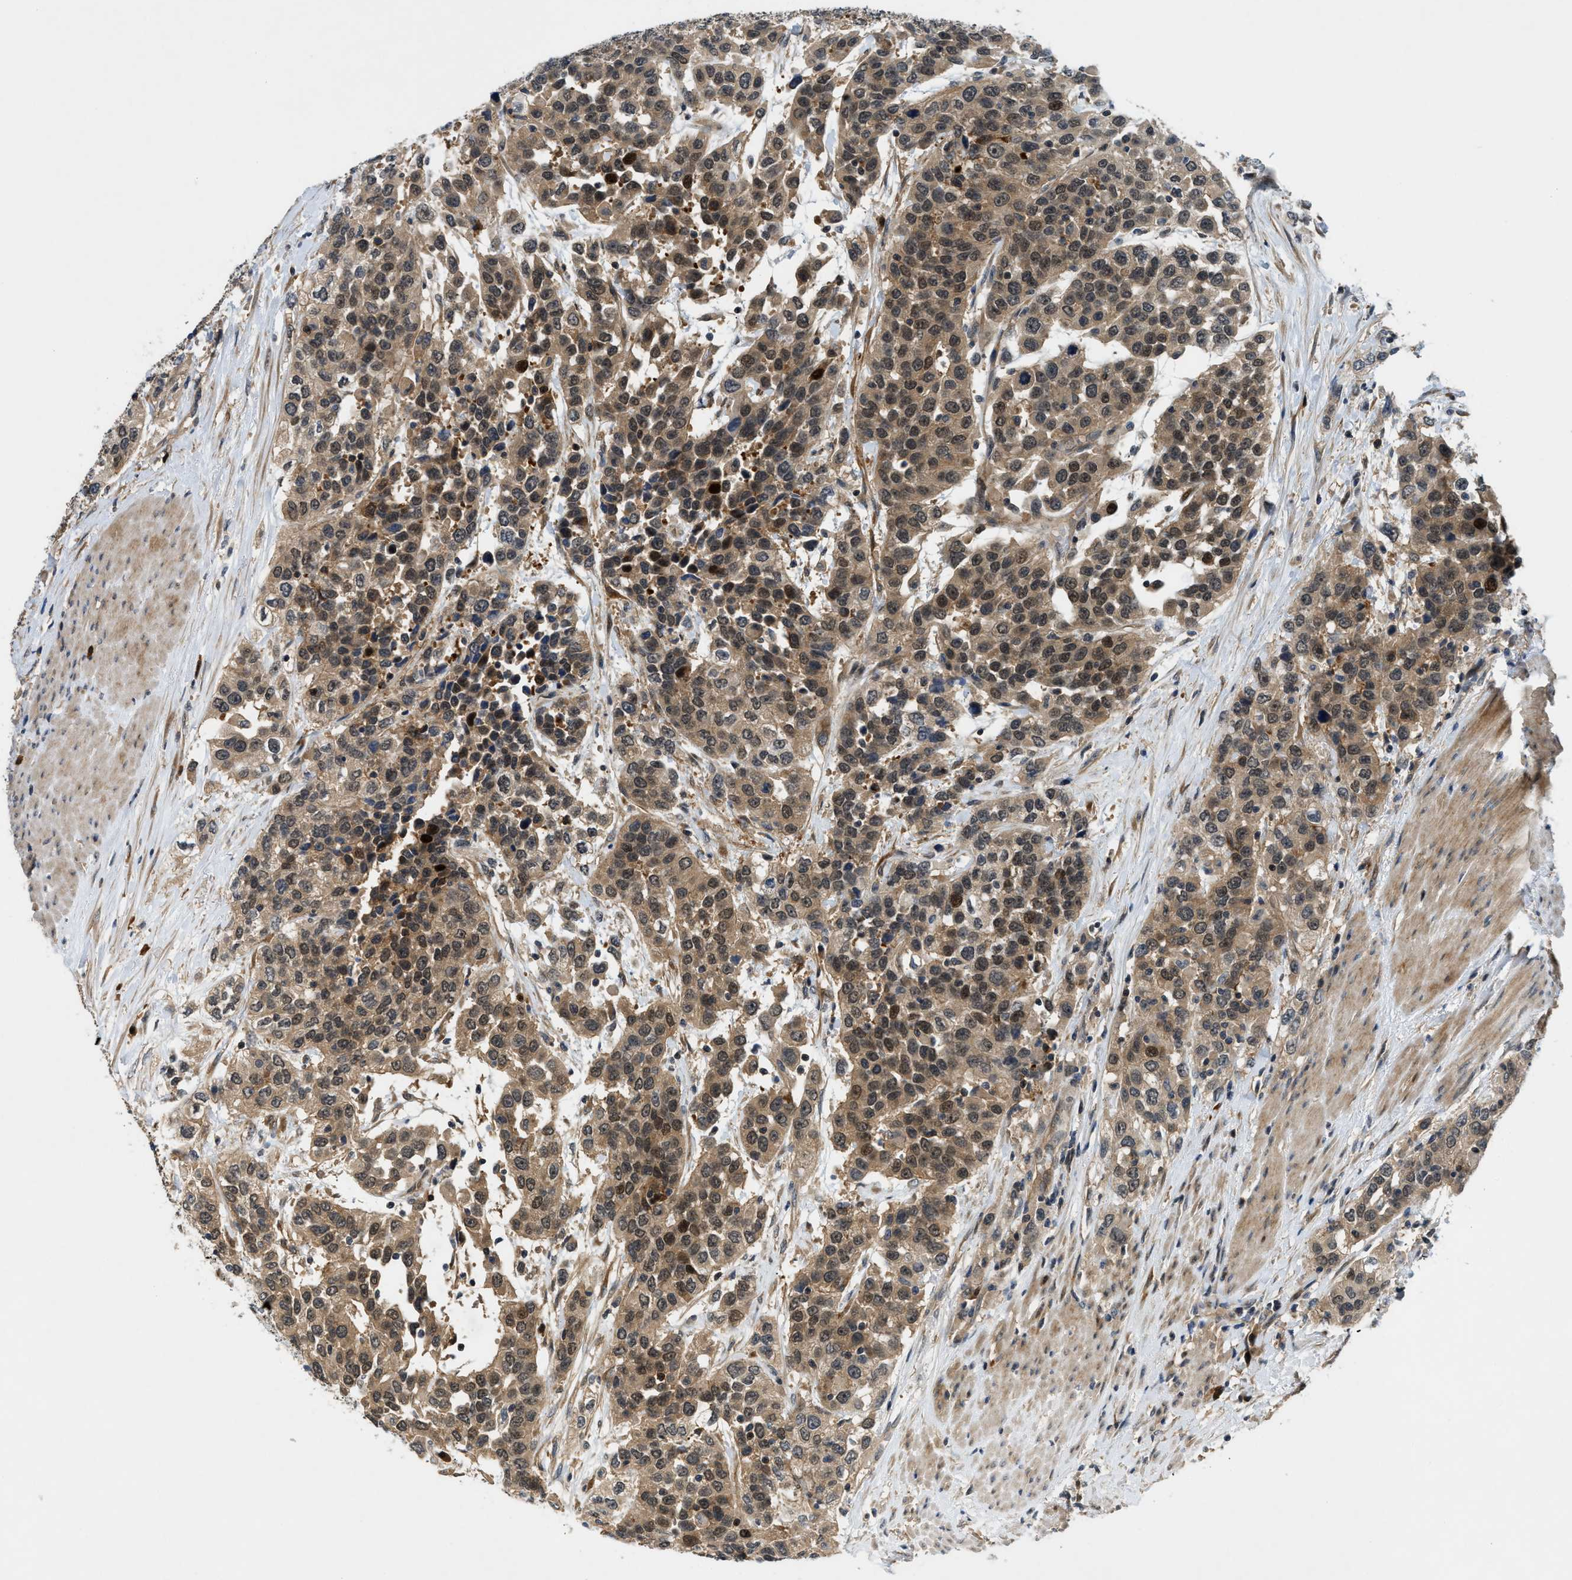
{"staining": {"intensity": "moderate", "quantity": ">75%", "location": "cytoplasmic/membranous,nuclear"}, "tissue": "urothelial cancer", "cell_type": "Tumor cells", "image_type": "cancer", "snomed": [{"axis": "morphology", "description": "Urothelial carcinoma, High grade"}, {"axis": "topography", "description": "Urinary bladder"}], "caption": "Moderate cytoplasmic/membranous and nuclear protein positivity is identified in about >75% of tumor cells in urothelial cancer.", "gene": "TRAK2", "patient": {"sex": "female", "age": 80}}